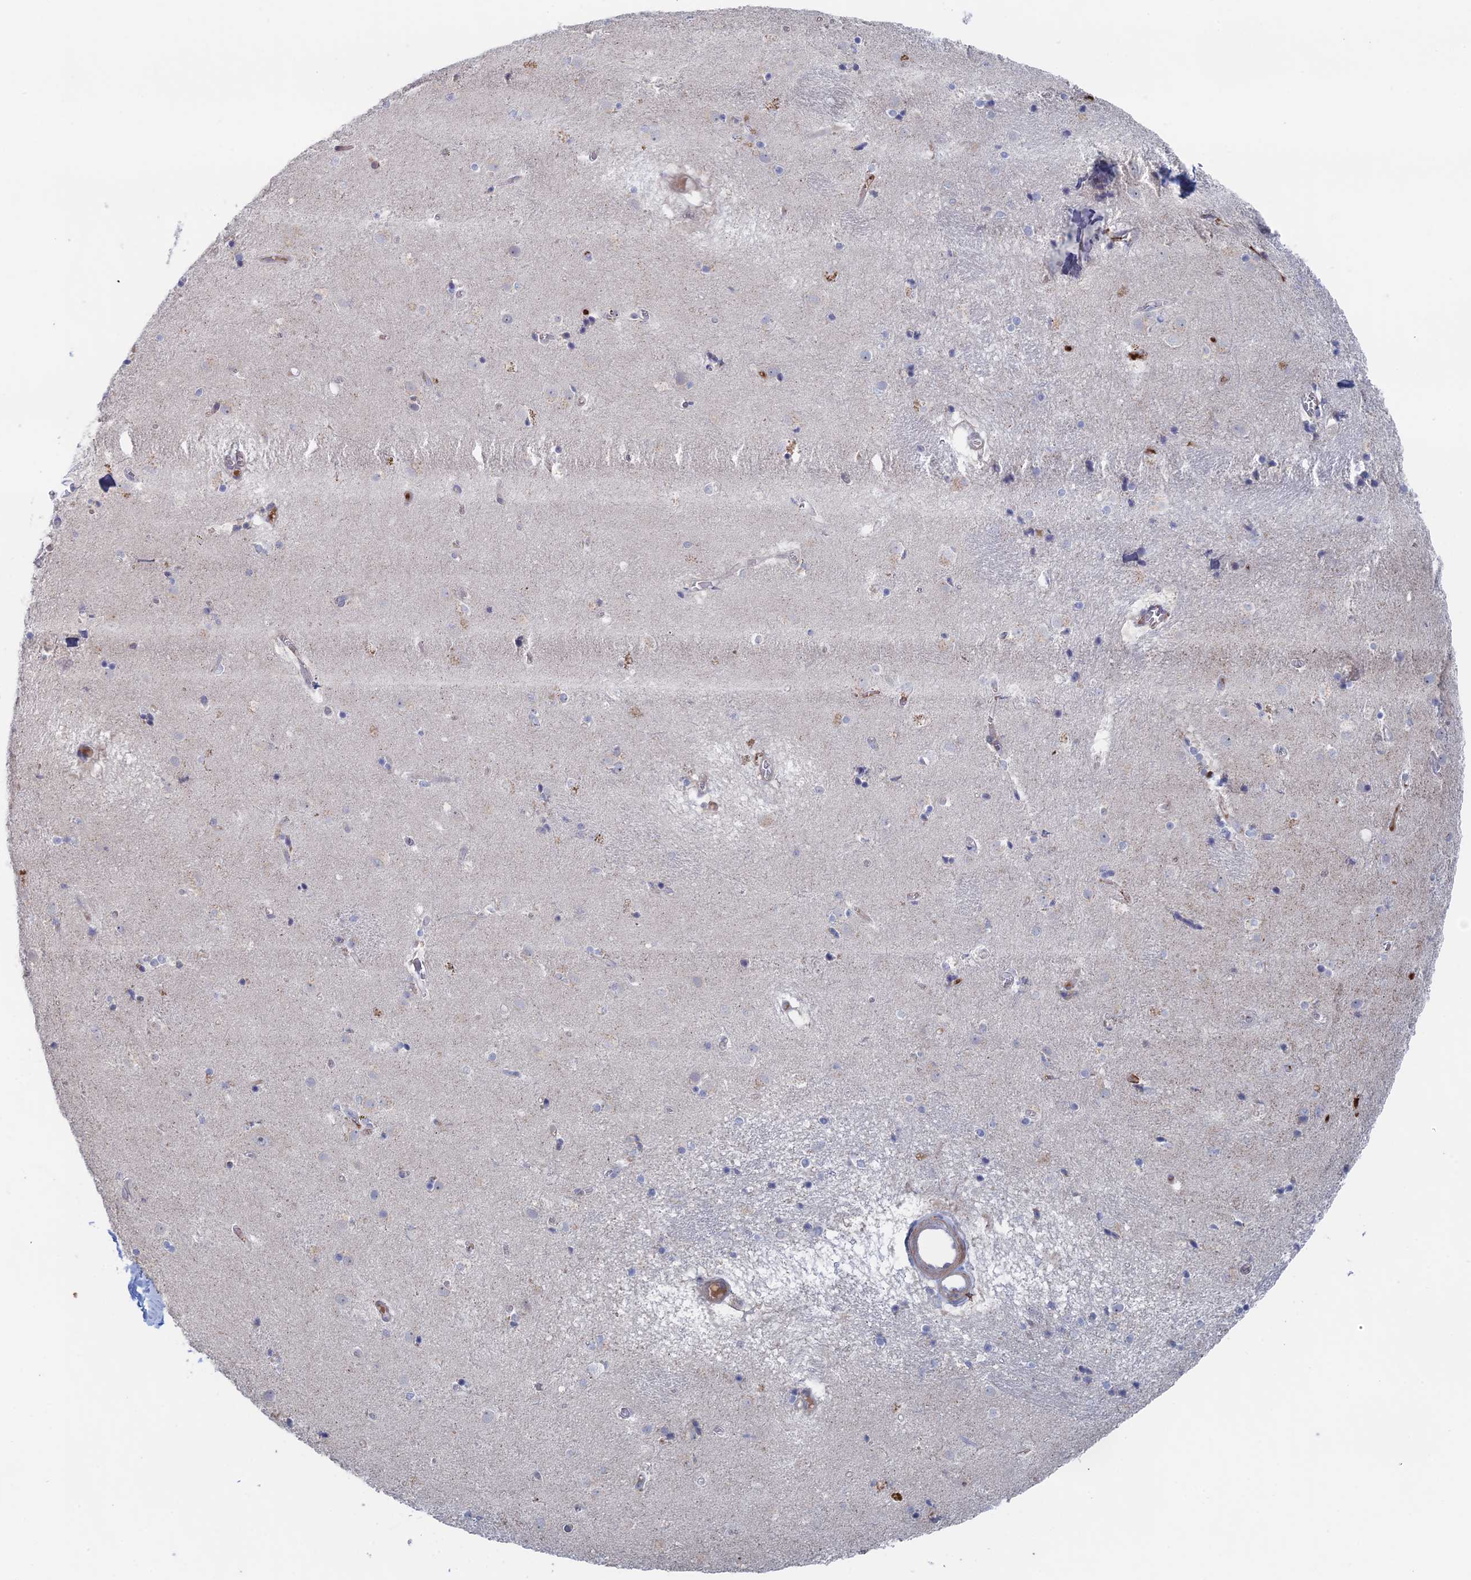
{"staining": {"intensity": "negative", "quantity": "none", "location": "none"}, "tissue": "caudate", "cell_type": "Glial cells", "image_type": "normal", "snomed": [{"axis": "morphology", "description": "Normal tissue, NOS"}, {"axis": "topography", "description": "Lateral ventricle wall"}], "caption": "An immunohistochemistry (IHC) photomicrograph of normal caudate is shown. There is no staining in glial cells of caudate. Nuclei are stained in blue.", "gene": "IL7", "patient": {"sex": "male", "age": 70}}